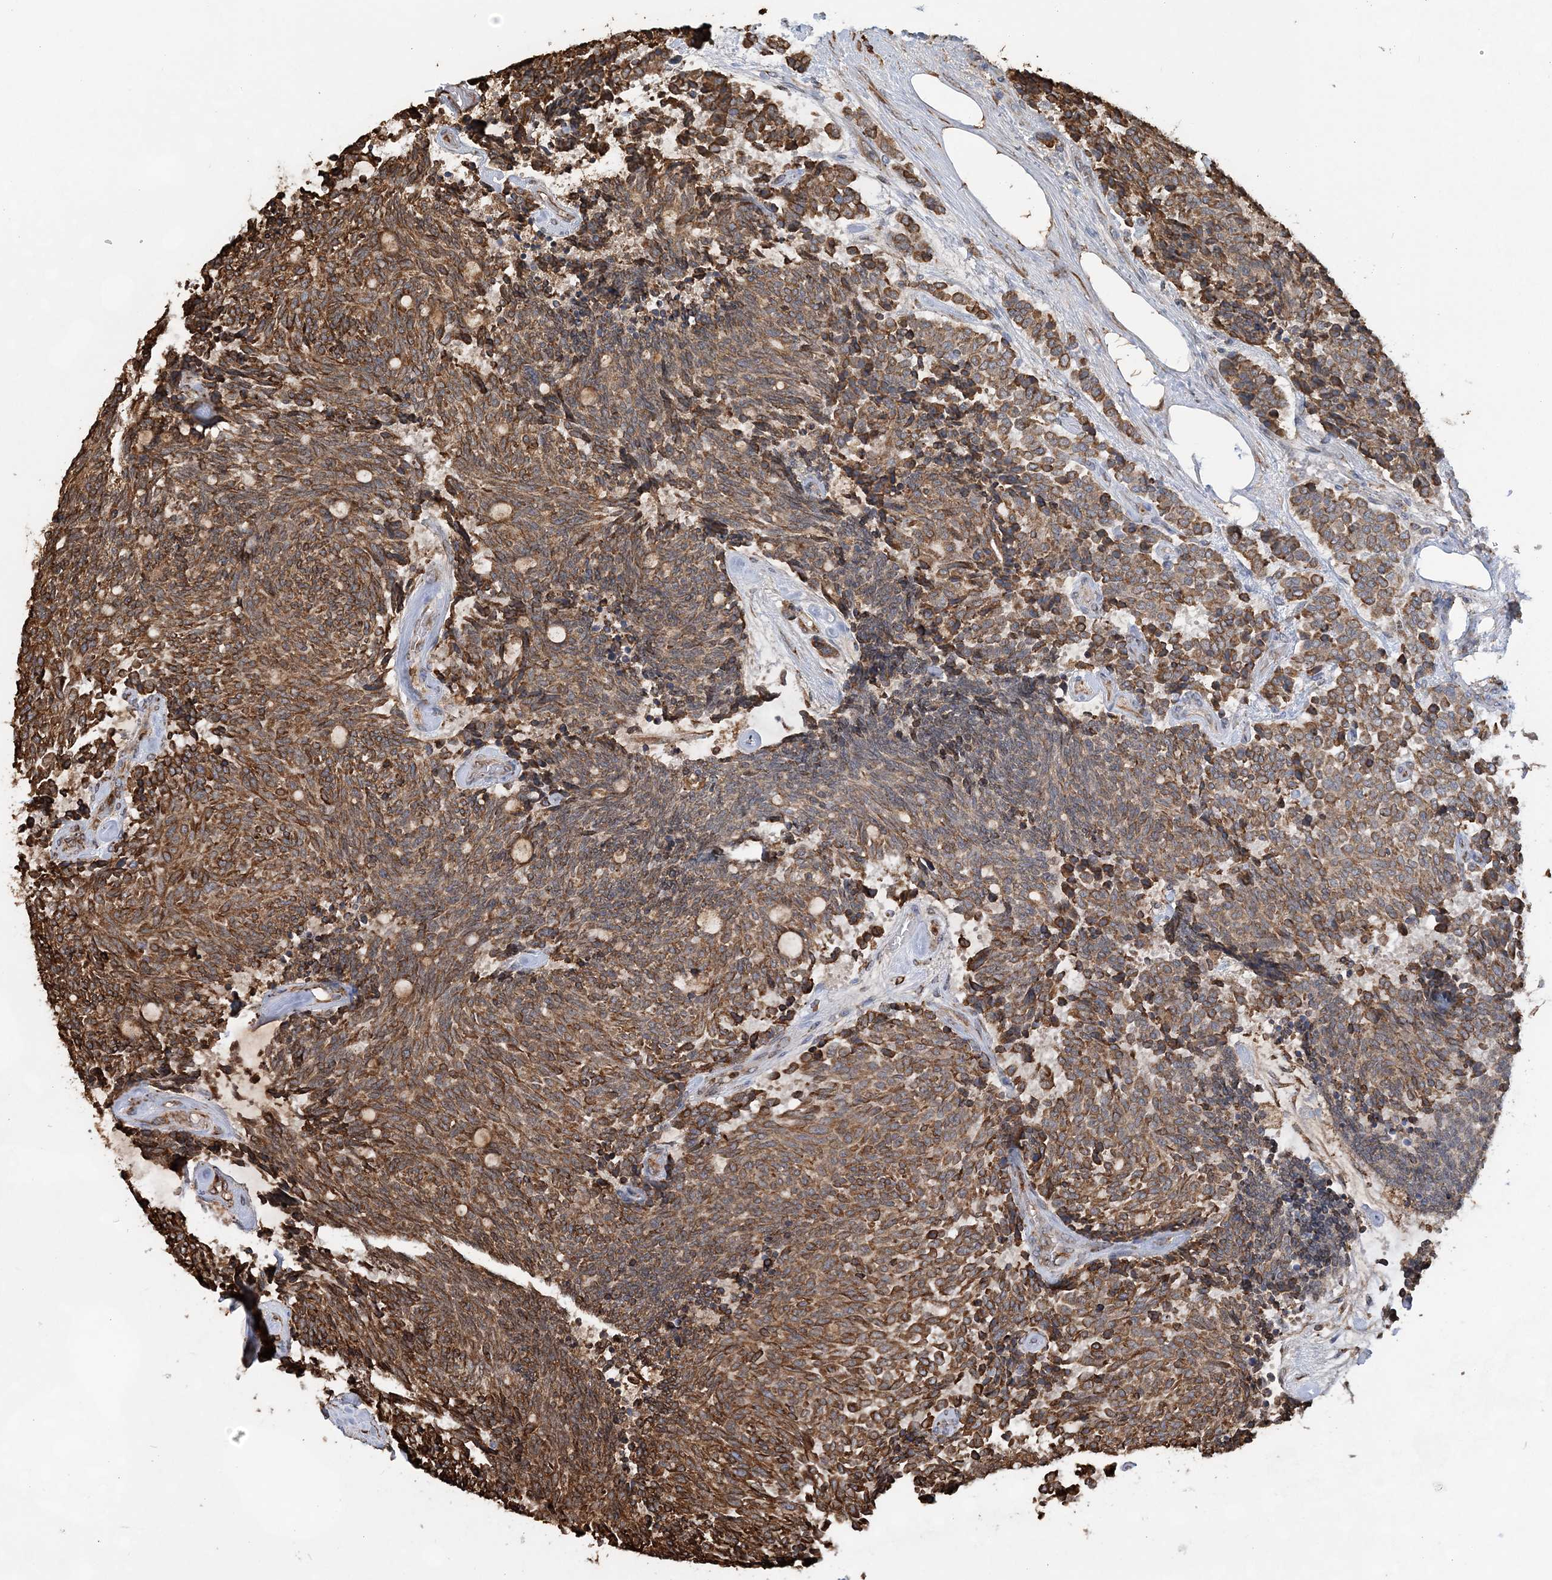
{"staining": {"intensity": "strong", "quantity": ">75%", "location": "cytoplasmic/membranous"}, "tissue": "carcinoid", "cell_type": "Tumor cells", "image_type": "cancer", "snomed": [{"axis": "morphology", "description": "Carcinoid, malignant, NOS"}, {"axis": "topography", "description": "Pancreas"}], "caption": "Immunohistochemistry (DAB (3,3'-diaminobenzidine)) staining of human malignant carcinoid exhibits strong cytoplasmic/membranous protein positivity in approximately >75% of tumor cells.", "gene": "WDR12", "patient": {"sex": "female", "age": 54}}